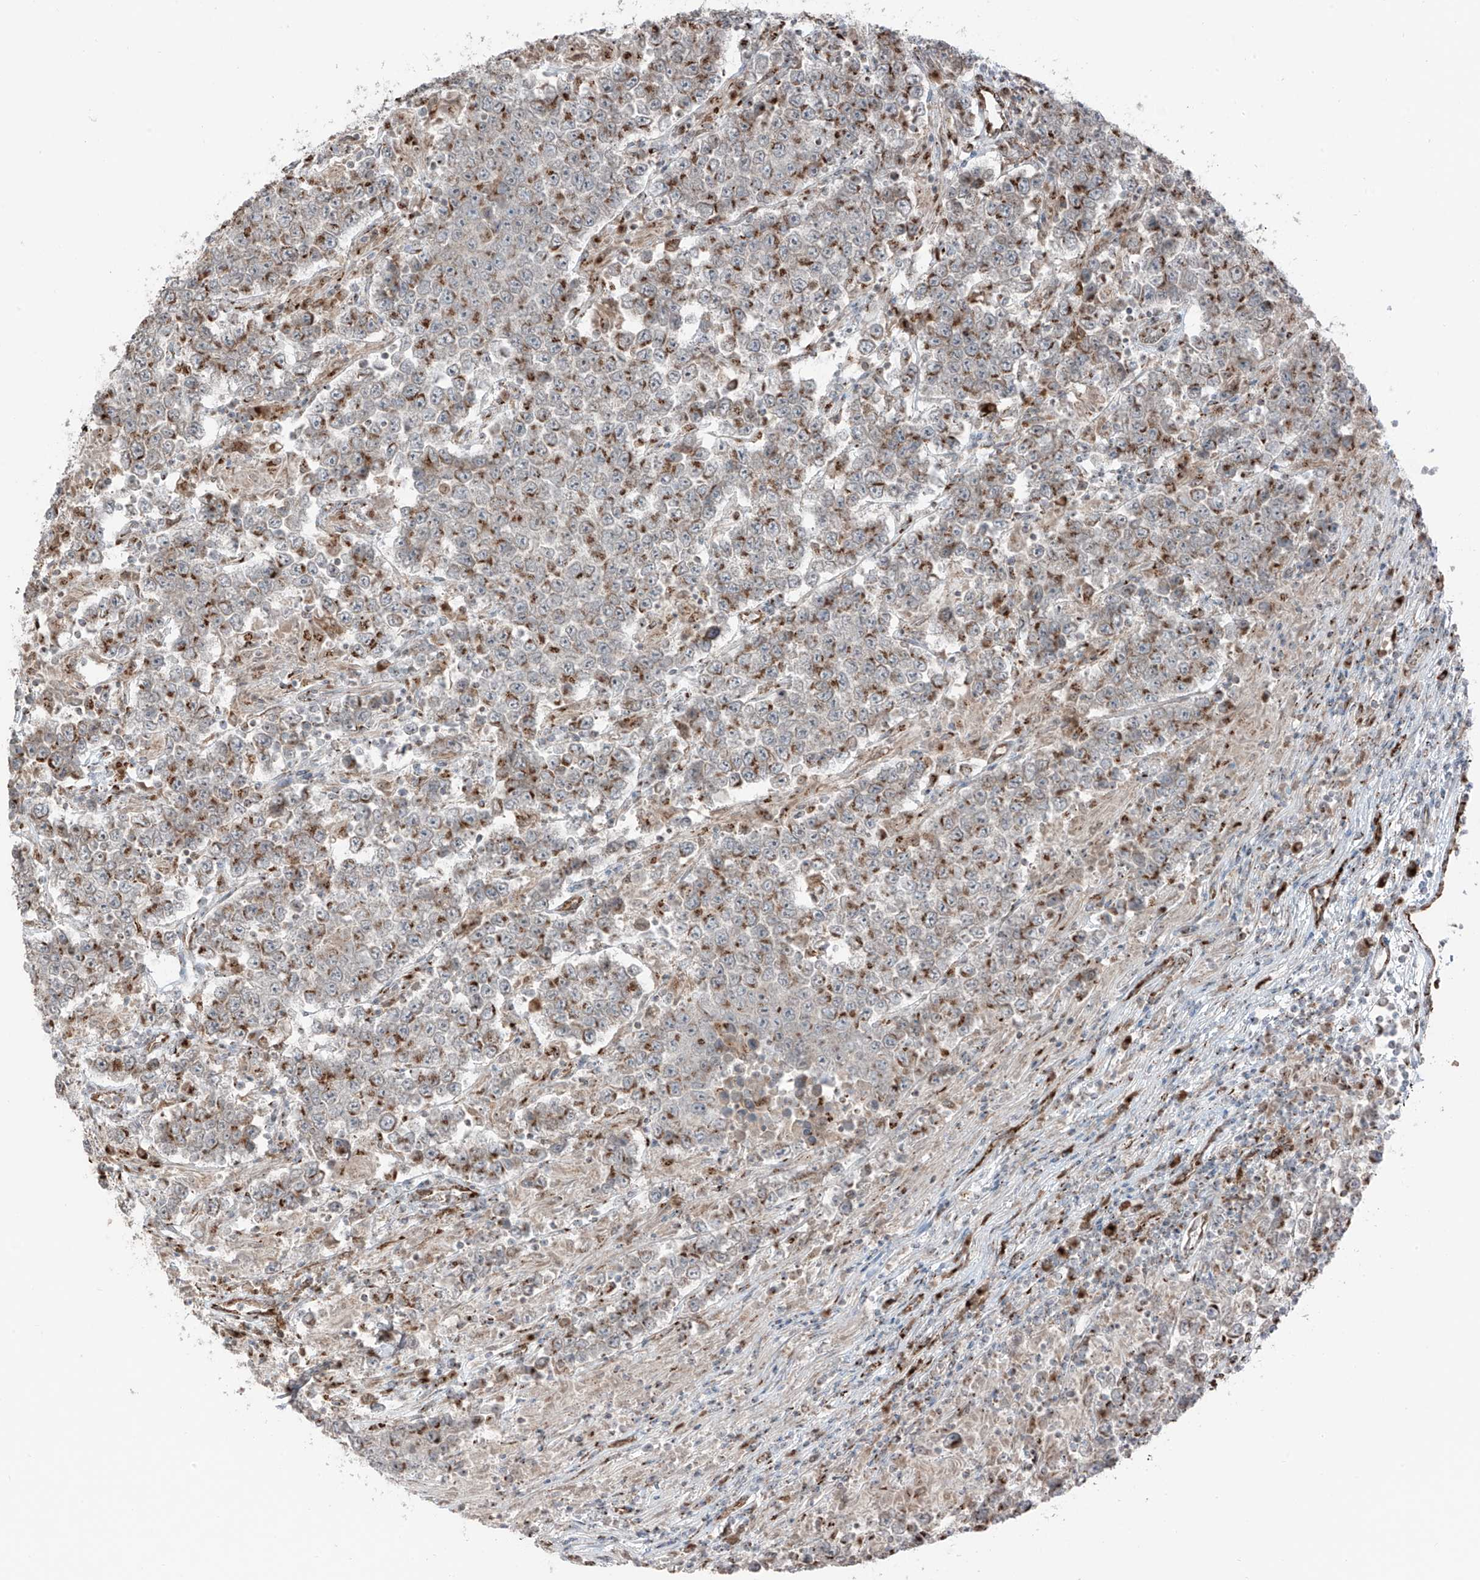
{"staining": {"intensity": "moderate", "quantity": ">75%", "location": "cytoplasmic/membranous"}, "tissue": "testis cancer", "cell_type": "Tumor cells", "image_type": "cancer", "snomed": [{"axis": "morphology", "description": "Normal tissue, NOS"}, {"axis": "morphology", "description": "Urothelial carcinoma, High grade"}, {"axis": "morphology", "description": "Seminoma, NOS"}, {"axis": "morphology", "description": "Carcinoma, Embryonal, NOS"}, {"axis": "topography", "description": "Urinary bladder"}, {"axis": "topography", "description": "Testis"}], "caption": "DAB immunohistochemical staining of testis seminoma exhibits moderate cytoplasmic/membranous protein staining in about >75% of tumor cells.", "gene": "ERLEC1", "patient": {"sex": "male", "age": 41}}